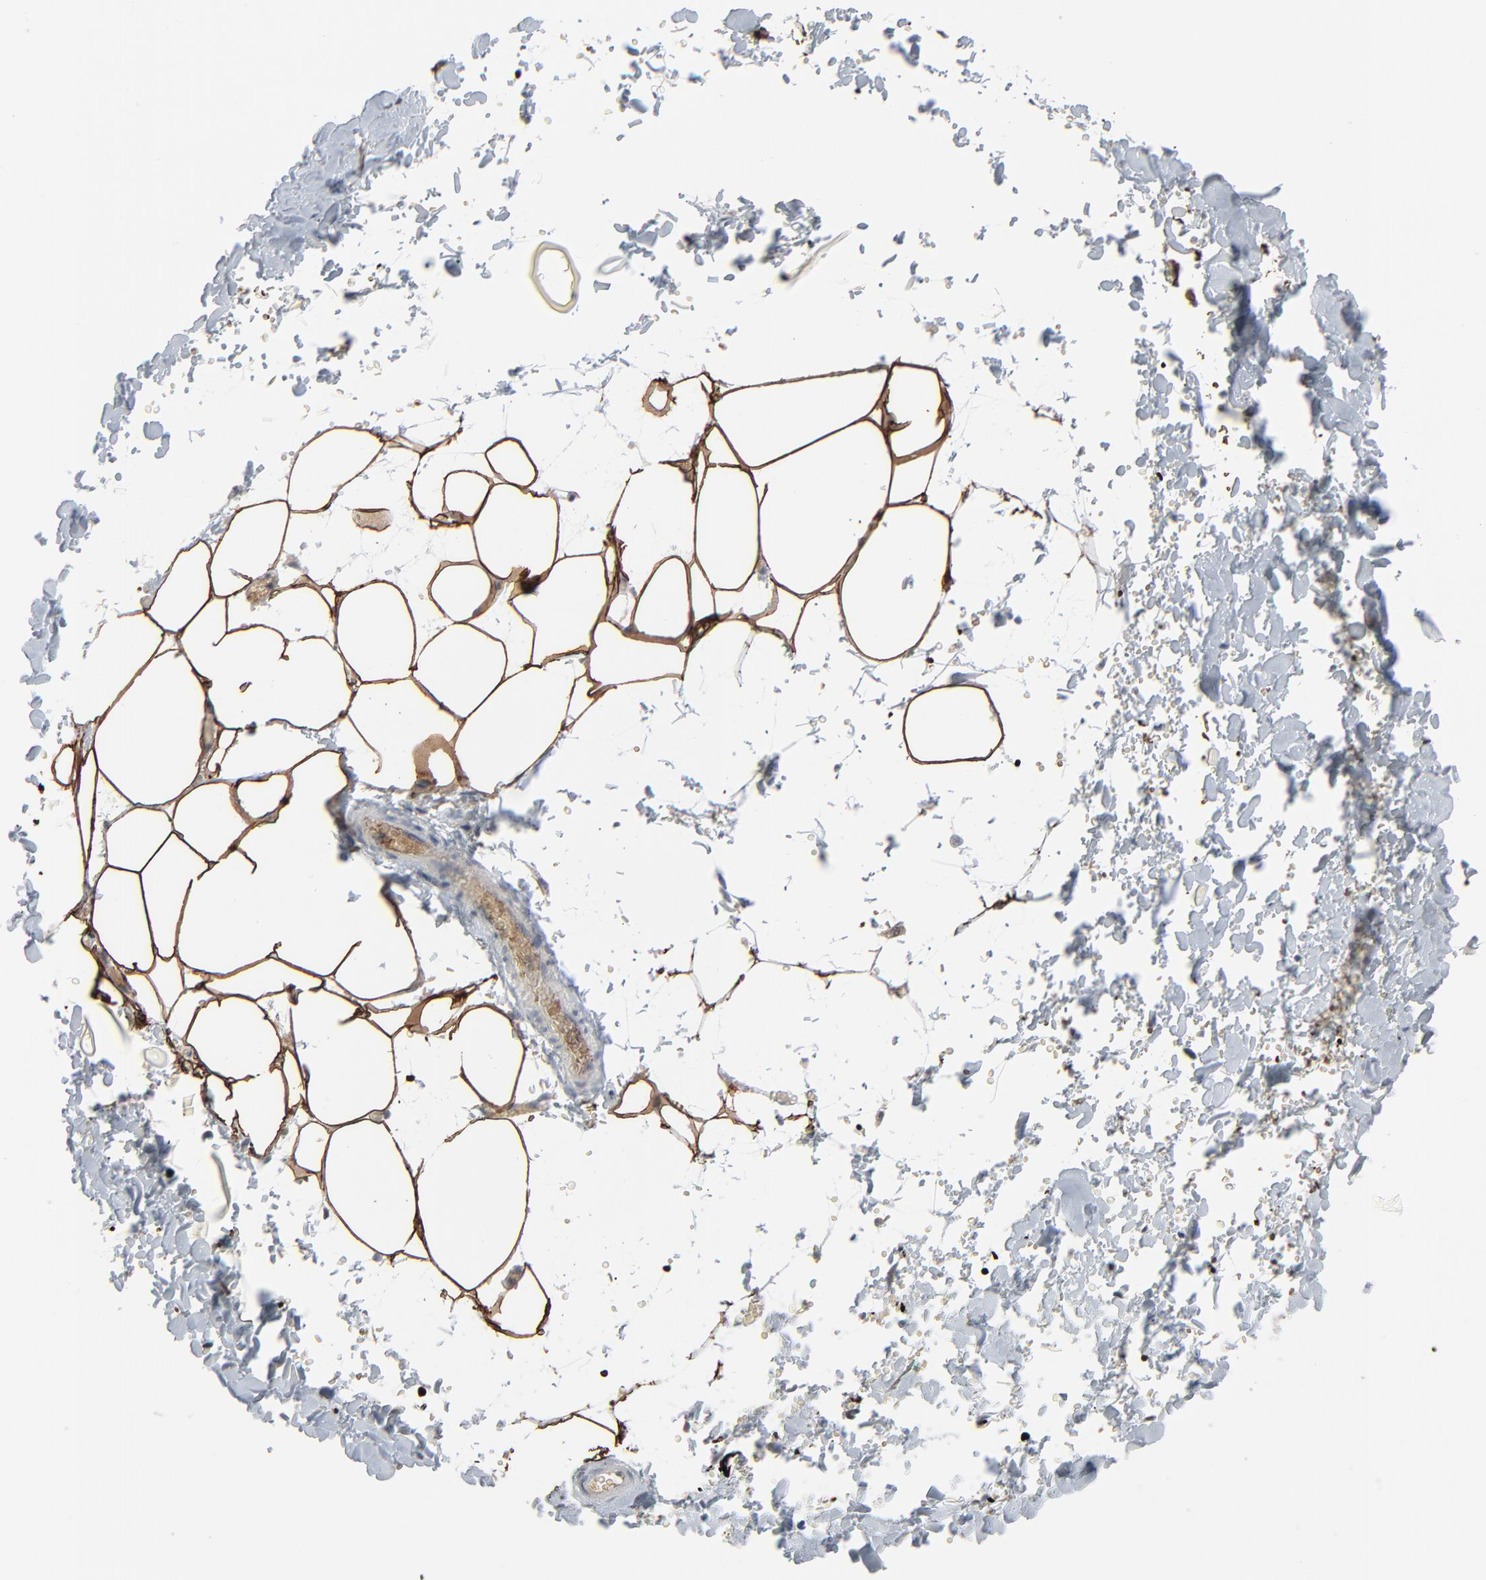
{"staining": {"intensity": "strong", "quantity": ">75%", "location": "cytoplasmic/membranous"}, "tissue": "adipose tissue", "cell_type": "Adipocytes", "image_type": "normal", "snomed": [{"axis": "morphology", "description": "Normal tissue, NOS"}, {"axis": "topography", "description": "Soft tissue"}], "caption": "A high-resolution micrograph shows IHC staining of normal adipose tissue, which displays strong cytoplasmic/membranous positivity in approximately >75% of adipocytes.", "gene": "SAGE1", "patient": {"sex": "male", "age": 72}}